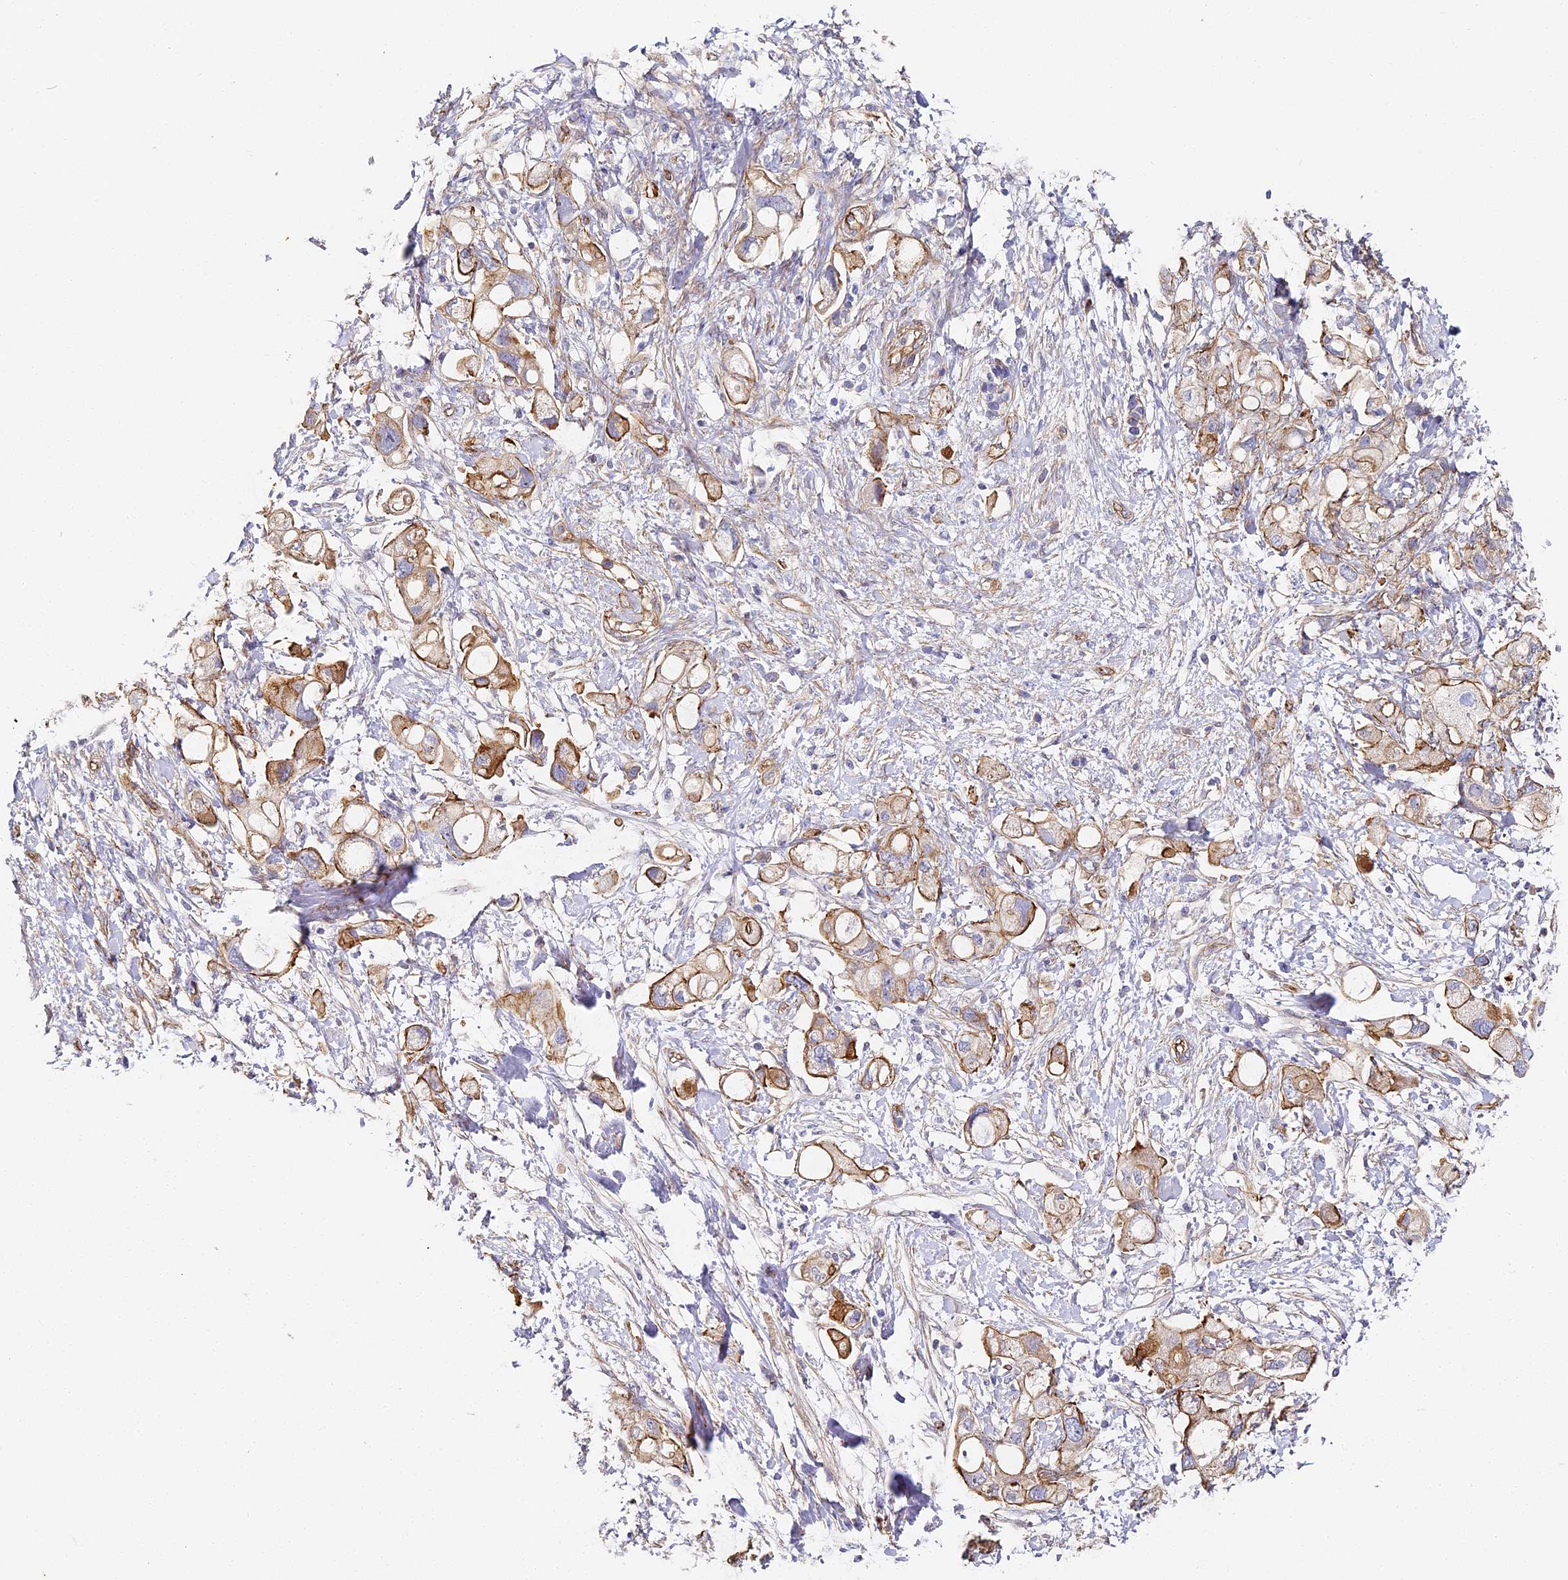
{"staining": {"intensity": "moderate", "quantity": "25%-75%", "location": "cytoplasmic/membranous"}, "tissue": "pancreatic cancer", "cell_type": "Tumor cells", "image_type": "cancer", "snomed": [{"axis": "morphology", "description": "Adenocarcinoma, NOS"}, {"axis": "topography", "description": "Pancreas"}], "caption": "The histopathology image displays immunohistochemical staining of pancreatic cancer (adenocarcinoma). There is moderate cytoplasmic/membranous positivity is present in about 25%-75% of tumor cells.", "gene": "CCDC30", "patient": {"sex": "female", "age": 56}}